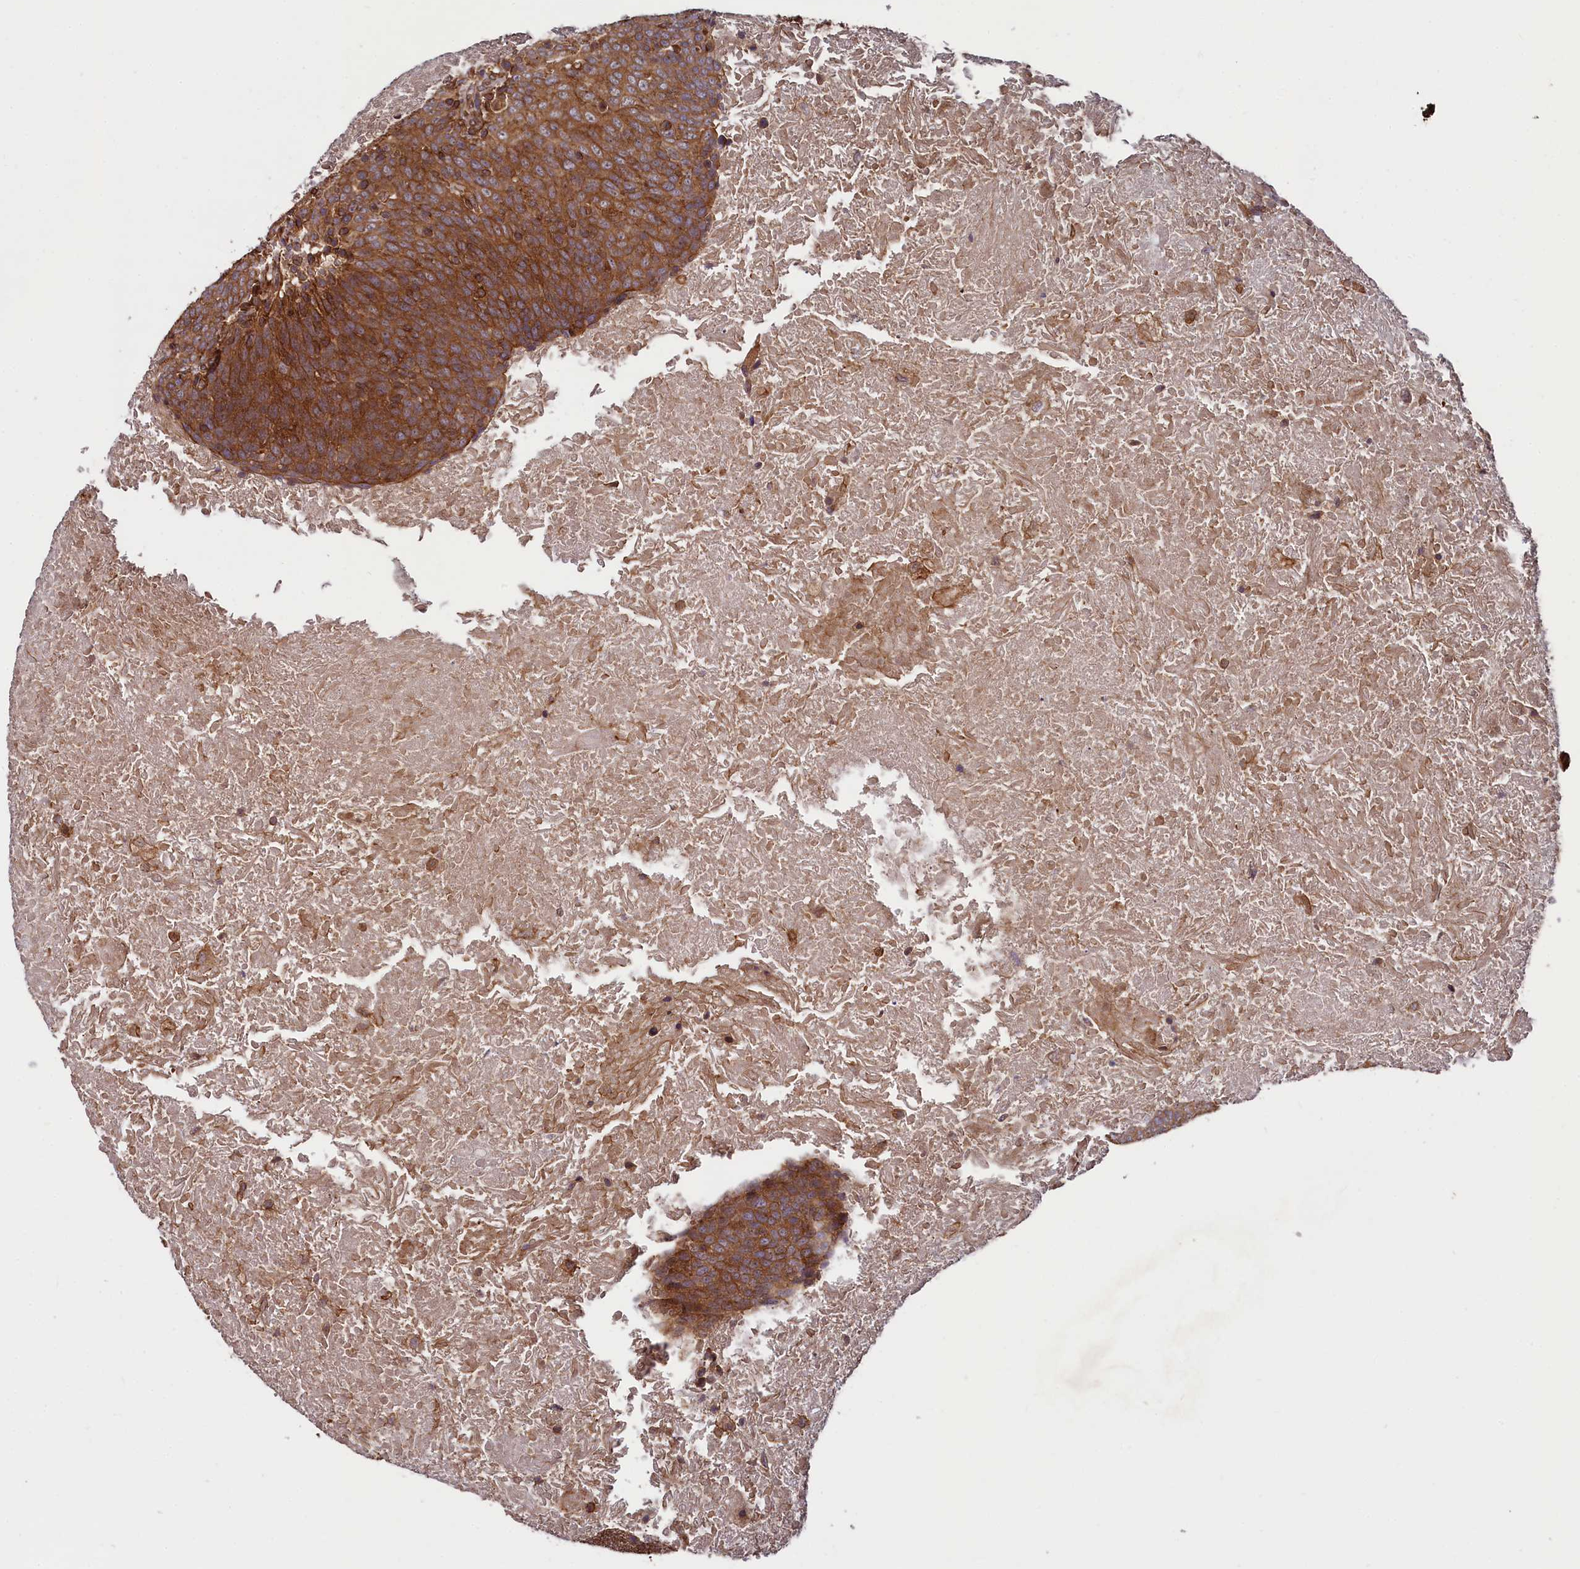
{"staining": {"intensity": "strong", "quantity": ">75%", "location": "cytoplasmic/membranous"}, "tissue": "head and neck cancer", "cell_type": "Tumor cells", "image_type": "cancer", "snomed": [{"axis": "morphology", "description": "Squamous cell carcinoma, NOS"}, {"axis": "morphology", "description": "Squamous cell carcinoma, metastatic, NOS"}, {"axis": "topography", "description": "Lymph node"}, {"axis": "topography", "description": "Head-Neck"}], "caption": "High-power microscopy captured an IHC image of head and neck cancer (squamous cell carcinoma), revealing strong cytoplasmic/membranous expression in approximately >75% of tumor cells.", "gene": "SVIP", "patient": {"sex": "male", "age": 62}}